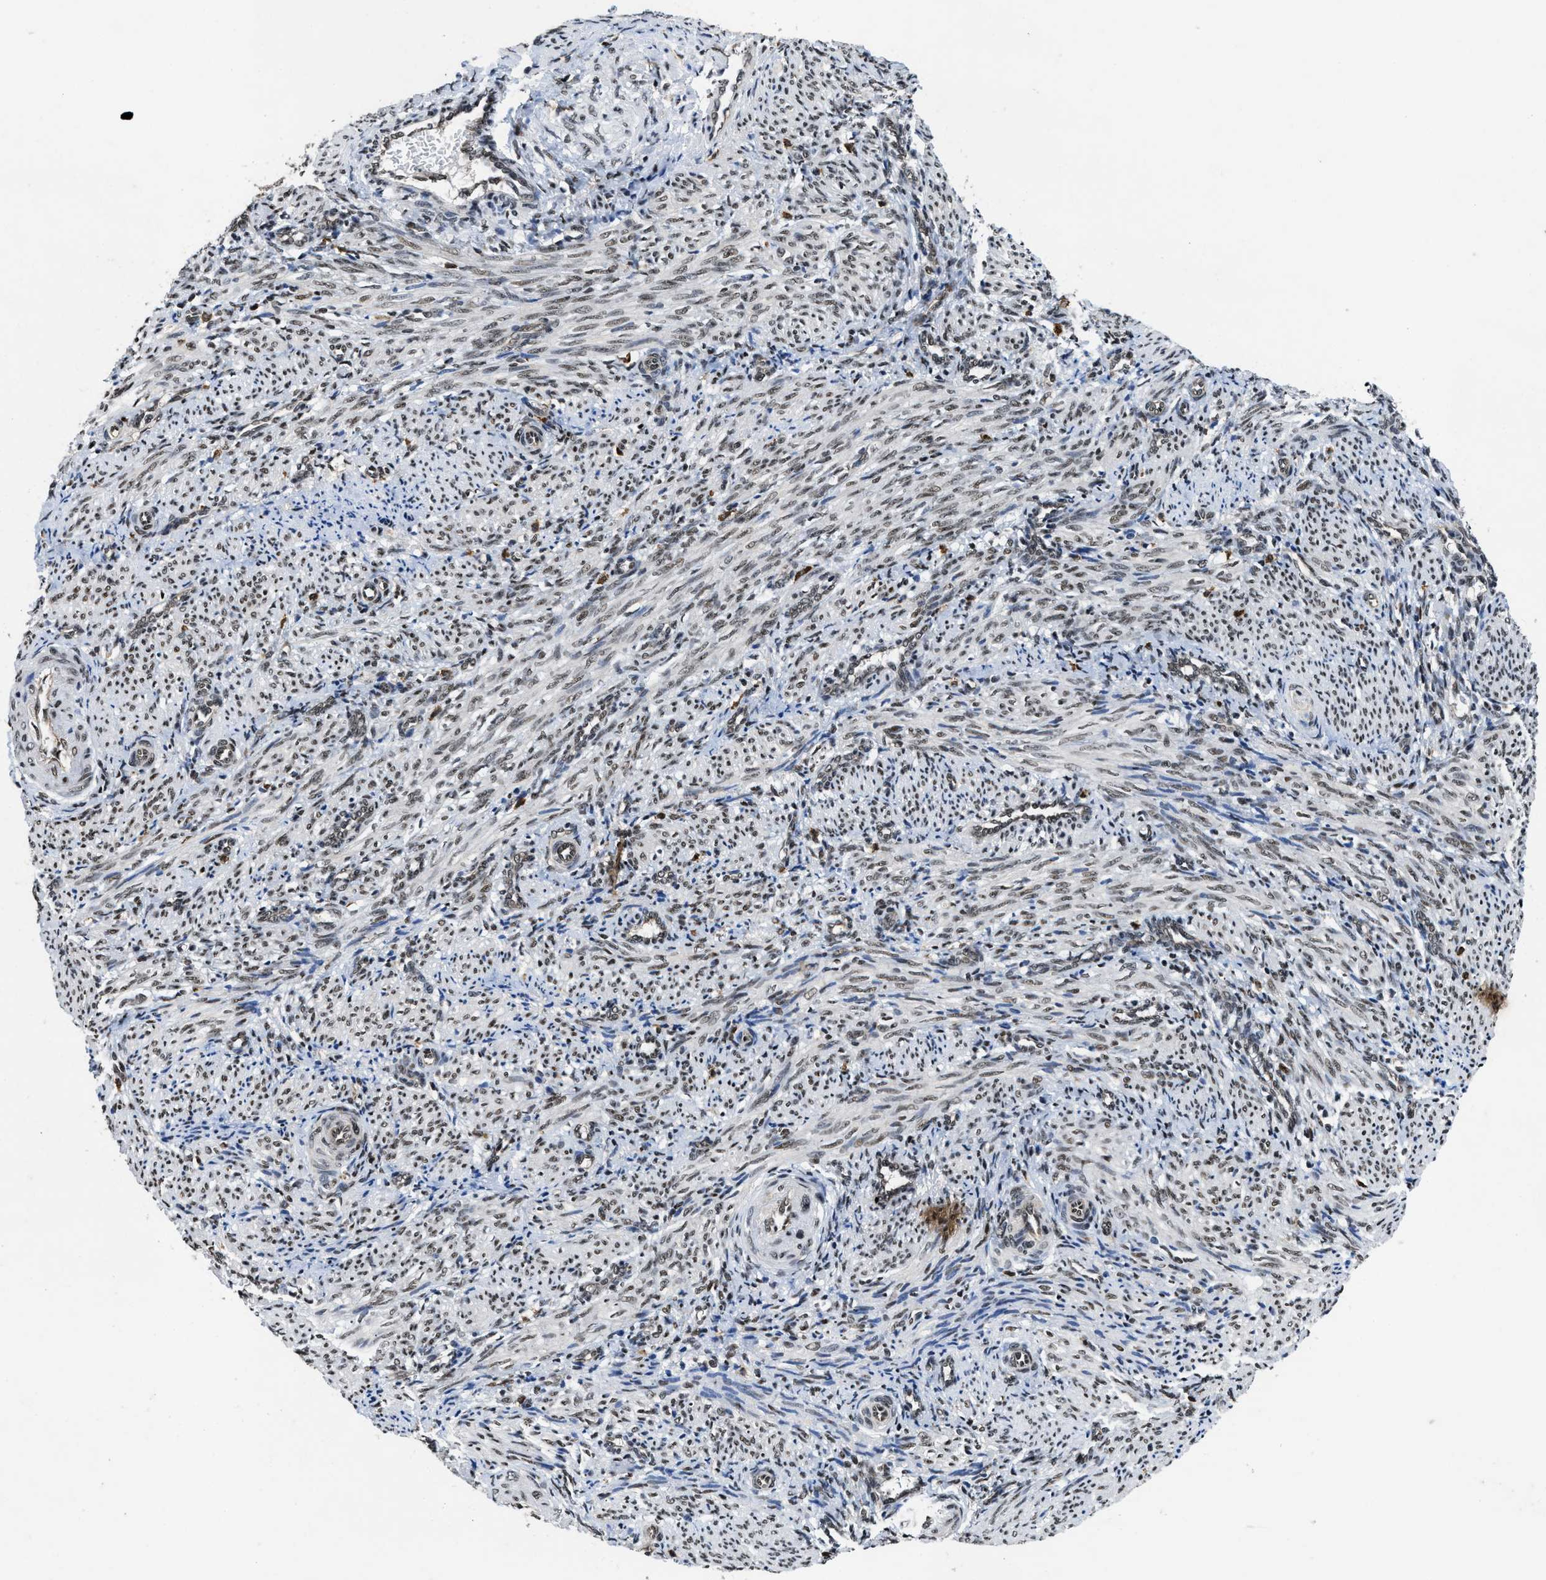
{"staining": {"intensity": "weak", "quantity": ">75%", "location": "nuclear"}, "tissue": "smooth muscle", "cell_type": "Smooth muscle cells", "image_type": "normal", "snomed": [{"axis": "morphology", "description": "Normal tissue, NOS"}, {"axis": "topography", "description": "Endometrium"}], "caption": "IHC micrograph of unremarkable smooth muscle: human smooth muscle stained using IHC exhibits low levels of weak protein expression localized specifically in the nuclear of smooth muscle cells, appearing as a nuclear brown color.", "gene": "SAFB", "patient": {"sex": "female", "age": 33}}